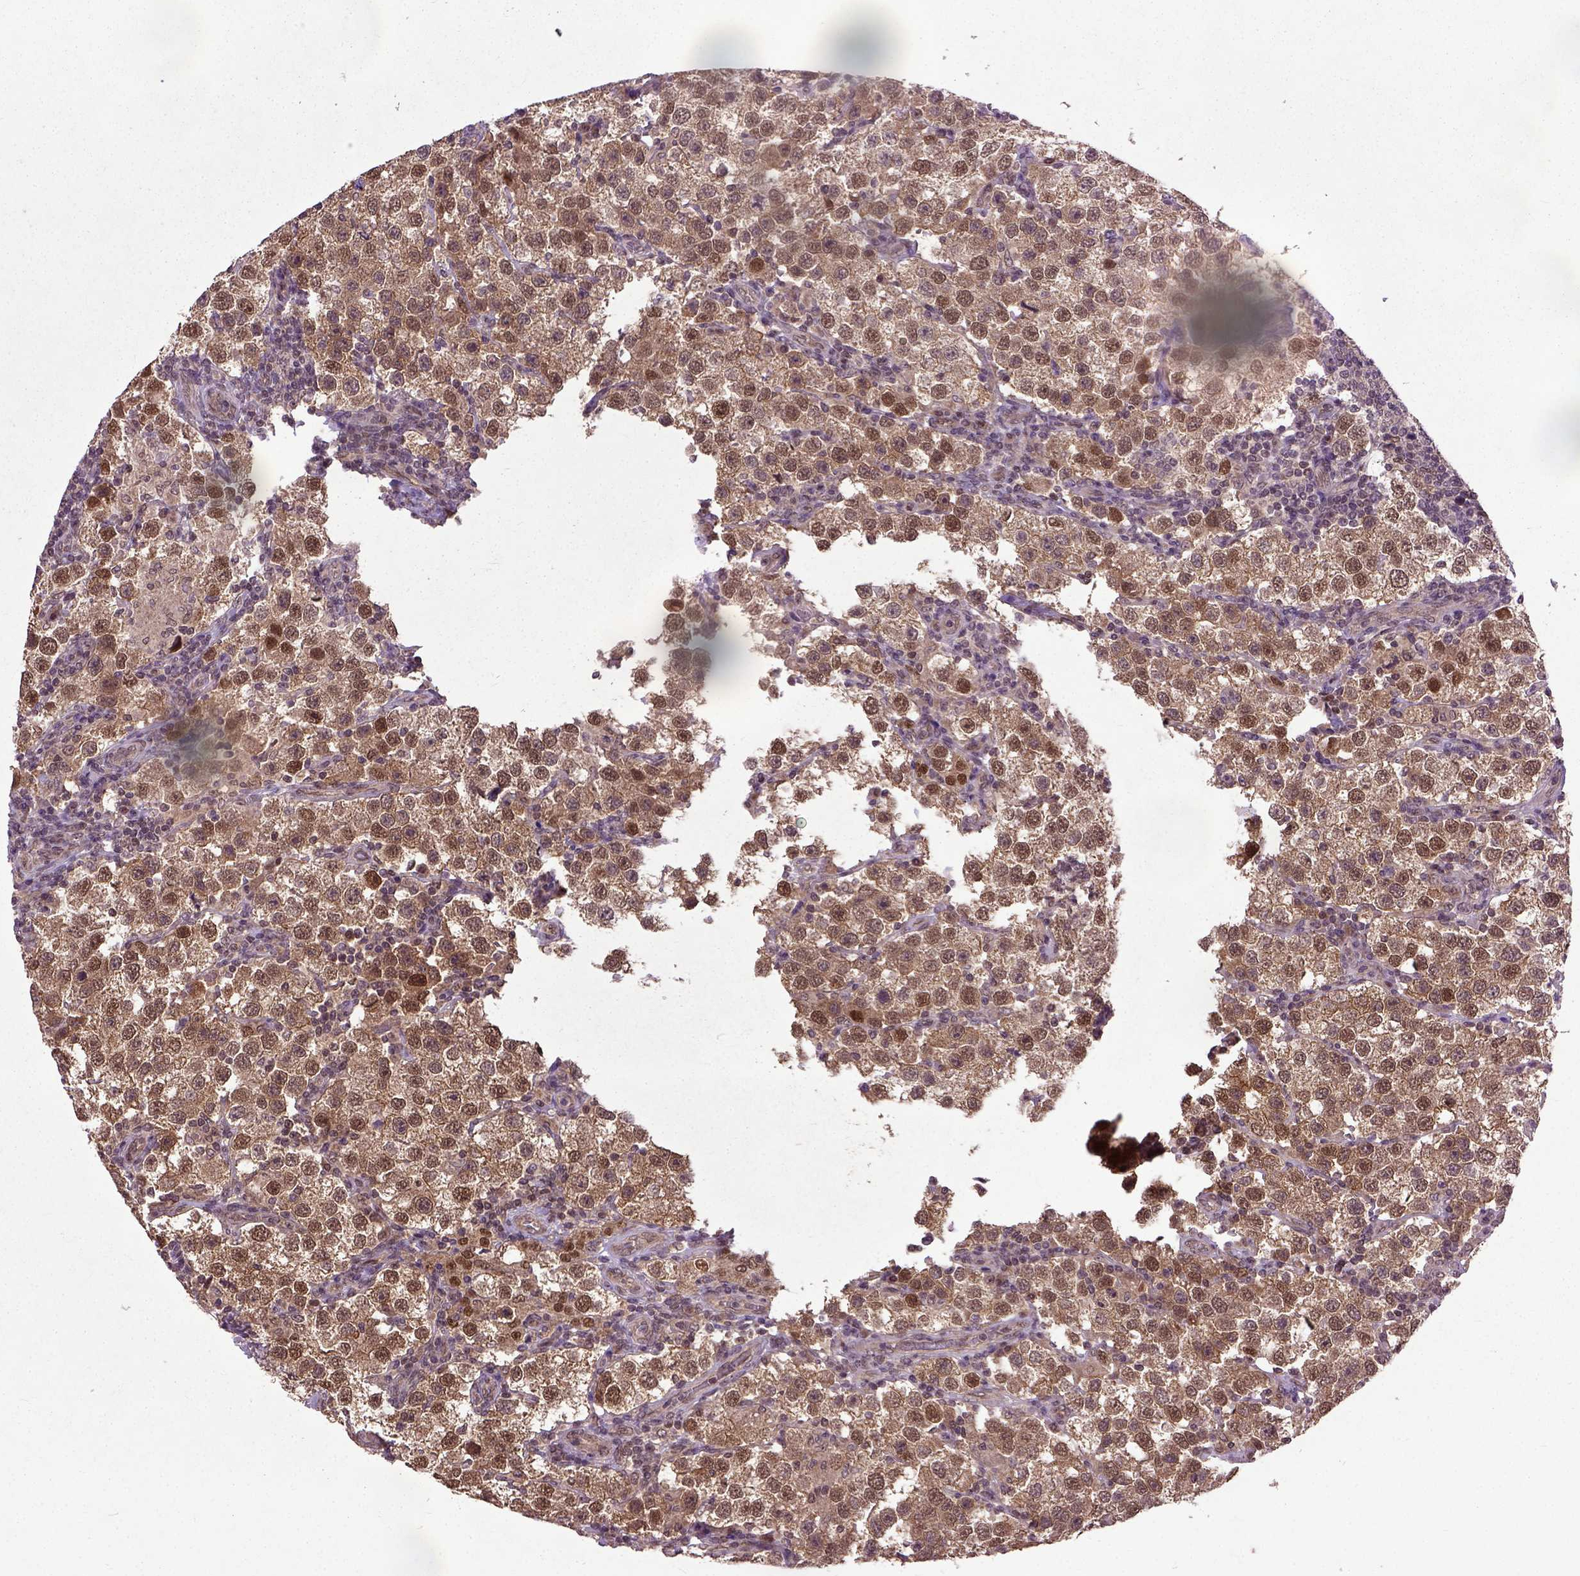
{"staining": {"intensity": "moderate", "quantity": ">75%", "location": "cytoplasmic/membranous,nuclear"}, "tissue": "testis cancer", "cell_type": "Tumor cells", "image_type": "cancer", "snomed": [{"axis": "morphology", "description": "Seminoma, NOS"}, {"axis": "topography", "description": "Testis"}], "caption": "This is a photomicrograph of immunohistochemistry (IHC) staining of testis seminoma, which shows moderate expression in the cytoplasmic/membranous and nuclear of tumor cells.", "gene": "UBA3", "patient": {"sex": "male", "age": 37}}